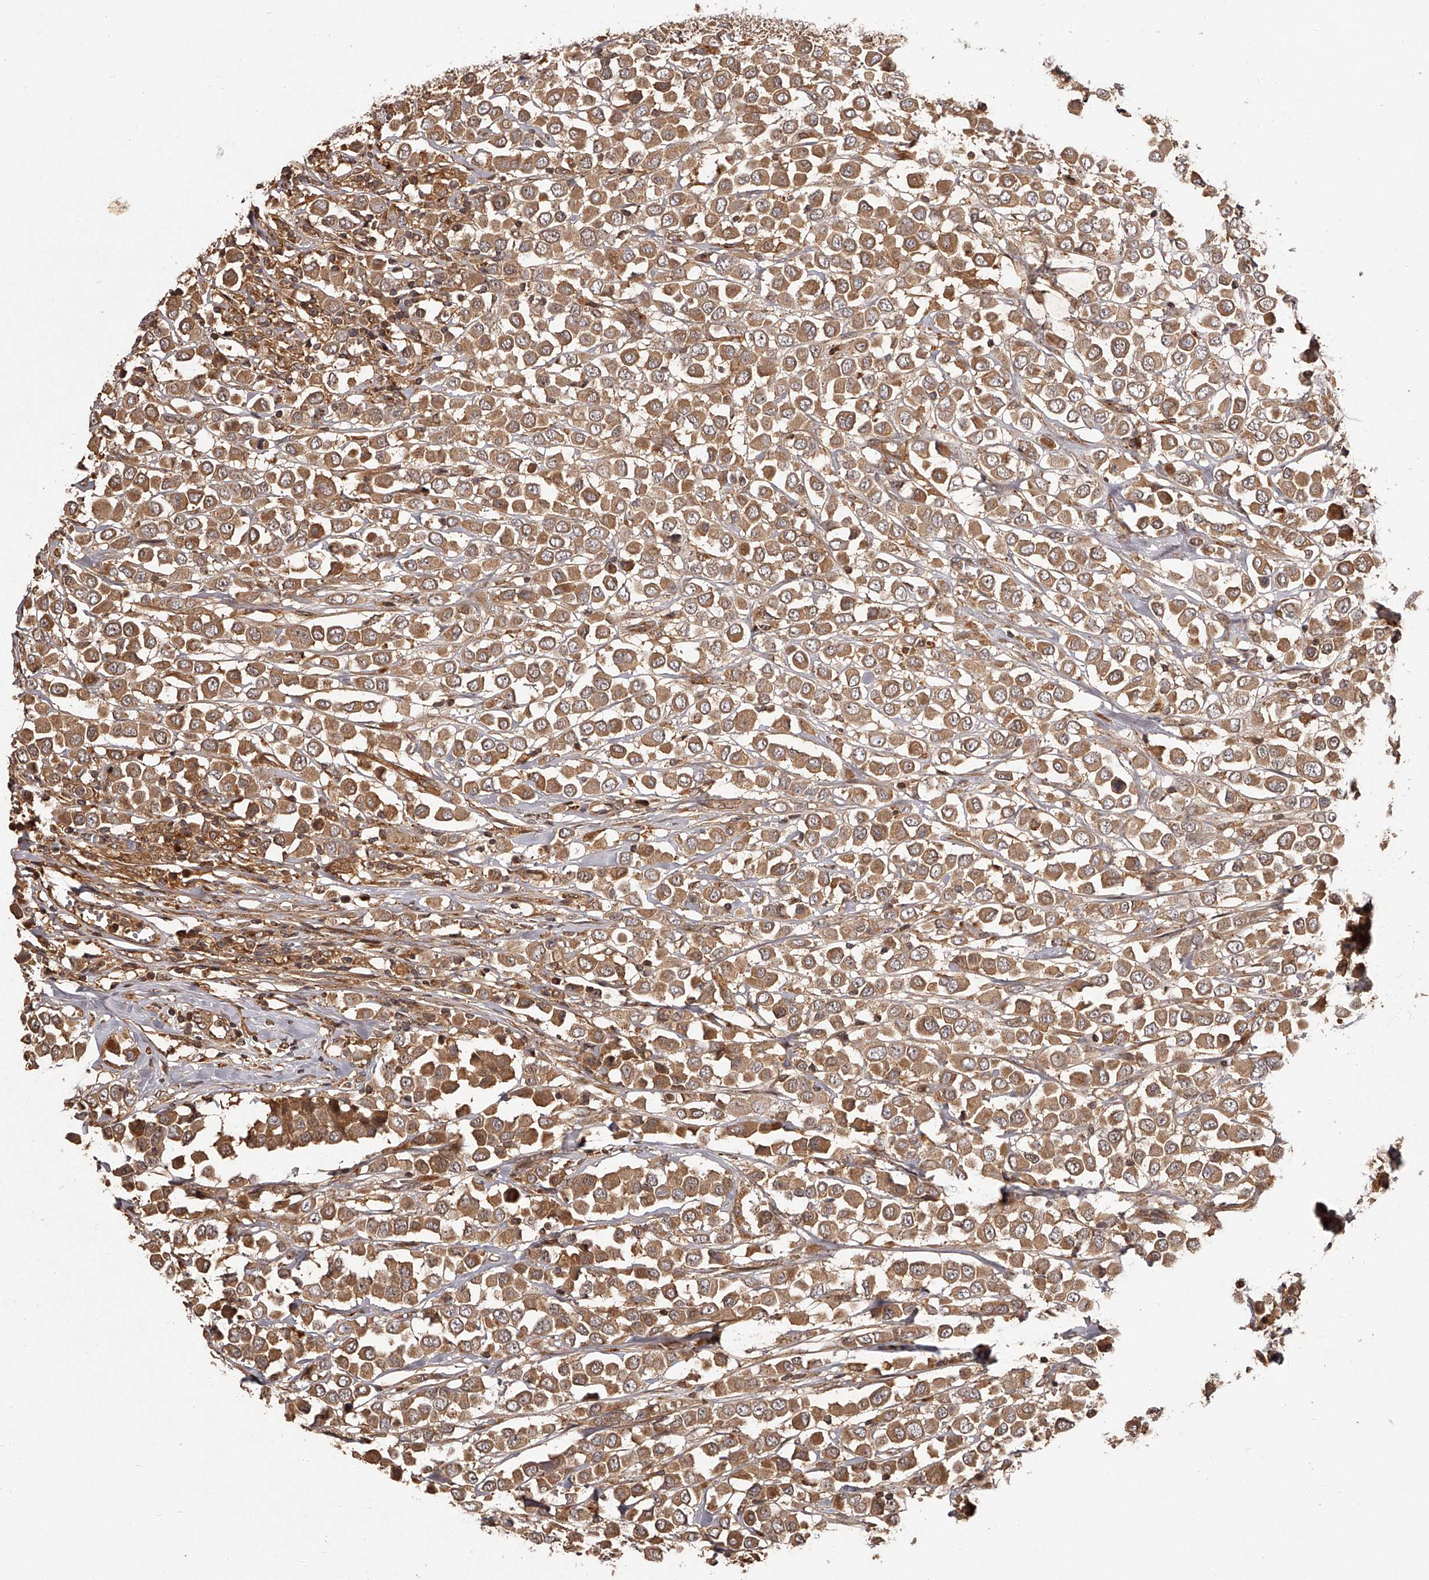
{"staining": {"intensity": "moderate", "quantity": ">75%", "location": "cytoplasmic/membranous"}, "tissue": "breast cancer", "cell_type": "Tumor cells", "image_type": "cancer", "snomed": [{"axis": "morphology", "description": "Duct carcinoma"}, {"axis": "topography", "description": "Breast"}], "caption": "DAB immunohistochemical staining of human invasive ductal carcinoma (breast) shows moderate cytoplasmic/membranous protein positivity in approximately >75% of tumor cells.", "gene": "CRYZL1", "patient": {"sex": "female", "age": 61}}